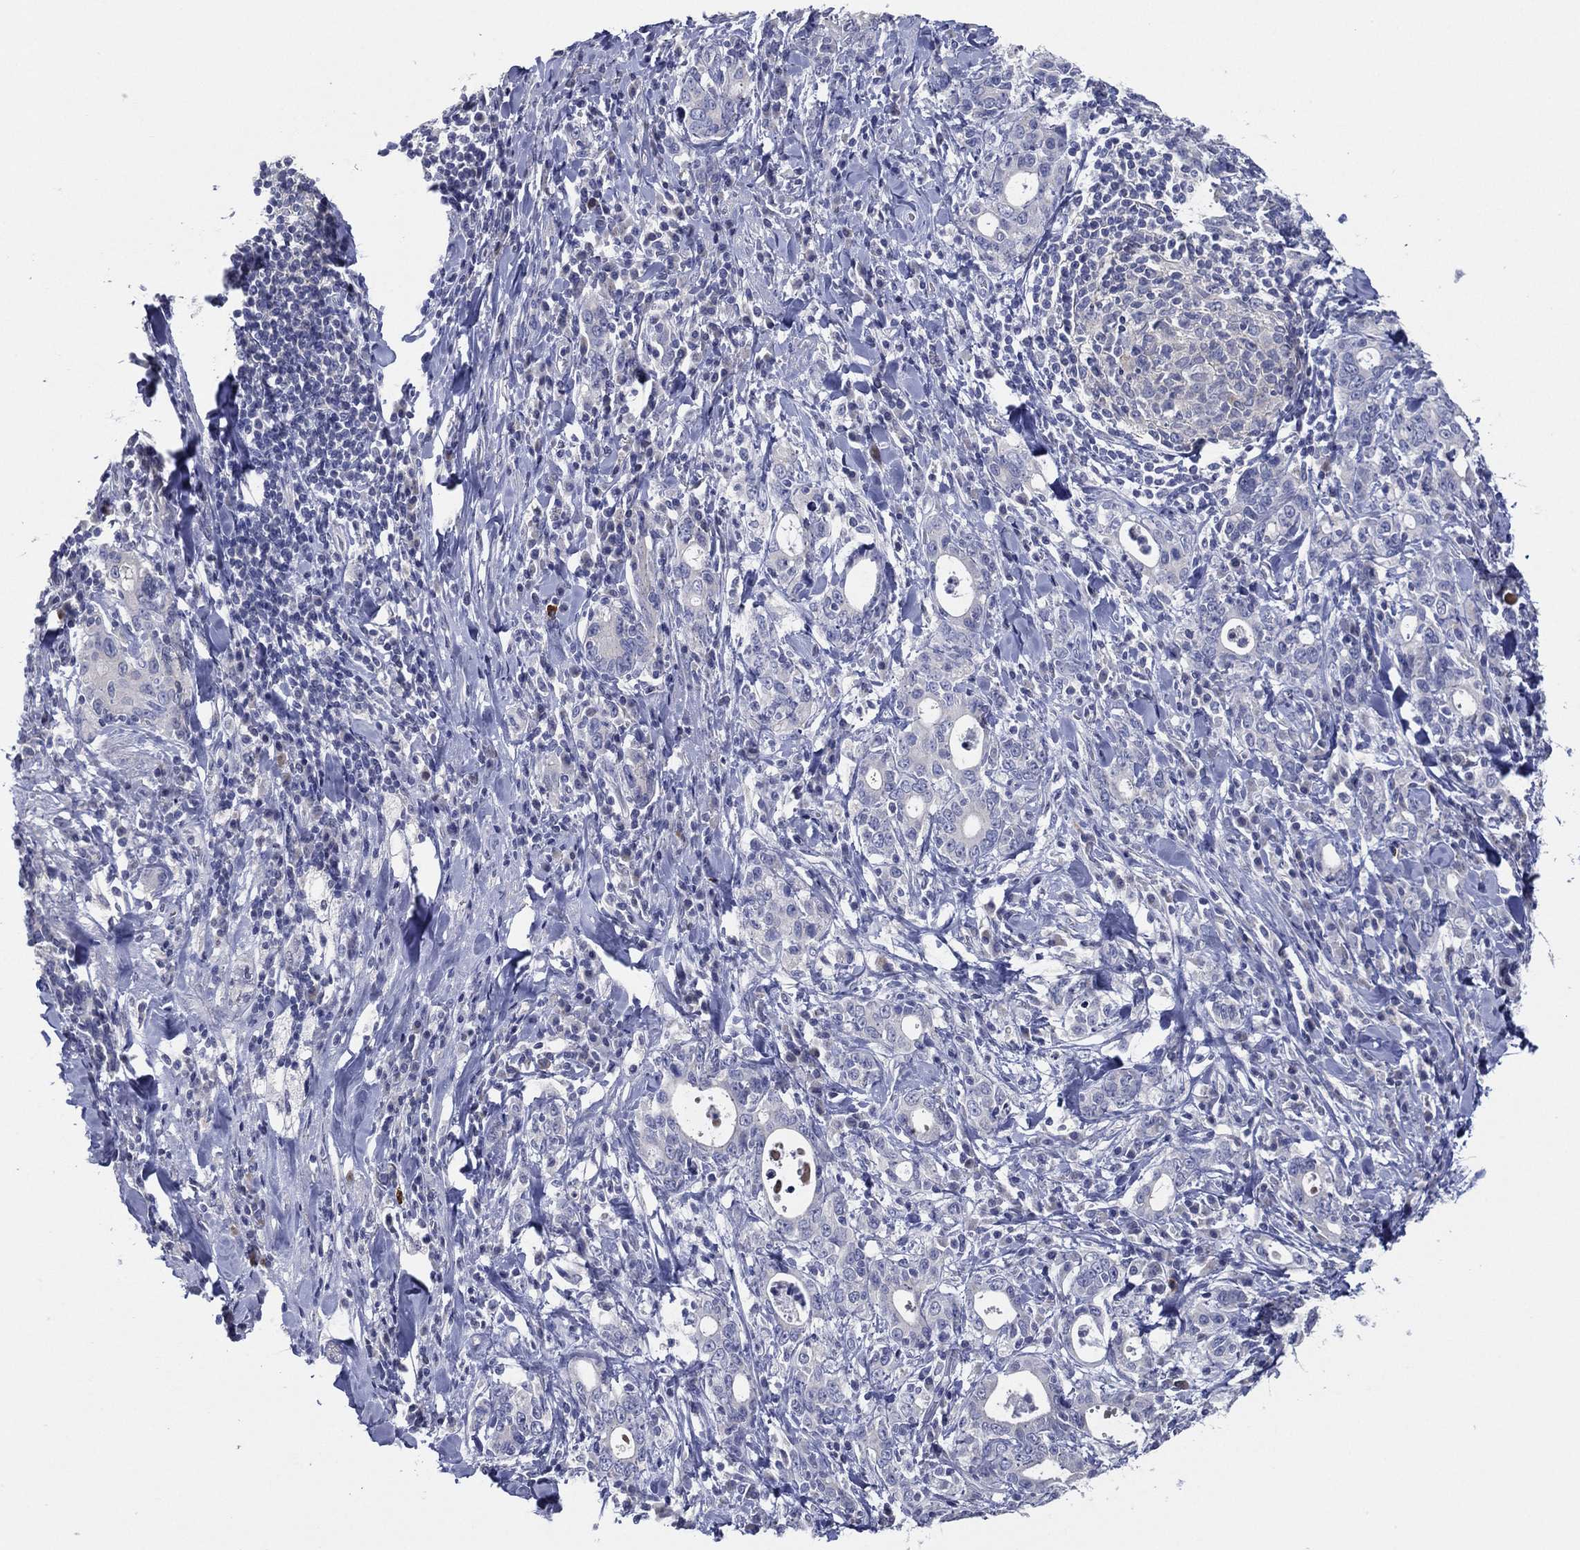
{"staining": {"intensity": "negative", "quantity": "none", "location": "none"}, "tissue": "stomach cancer", "cell_type": "Tumor cells", "image_type": "cancer", "snomed": [{"axis": "morphology", "description": "Adenocarcinoma, NOS"}, {"axis": "topography", "description": "Stomach"}], "caption": "Protein analysis of stomach cancer (adenocarcinoma) demonstrates no significant expression in tumor cells.", "gene": "SLC13A4", "patient": {"sex": "male", "age": 79}}